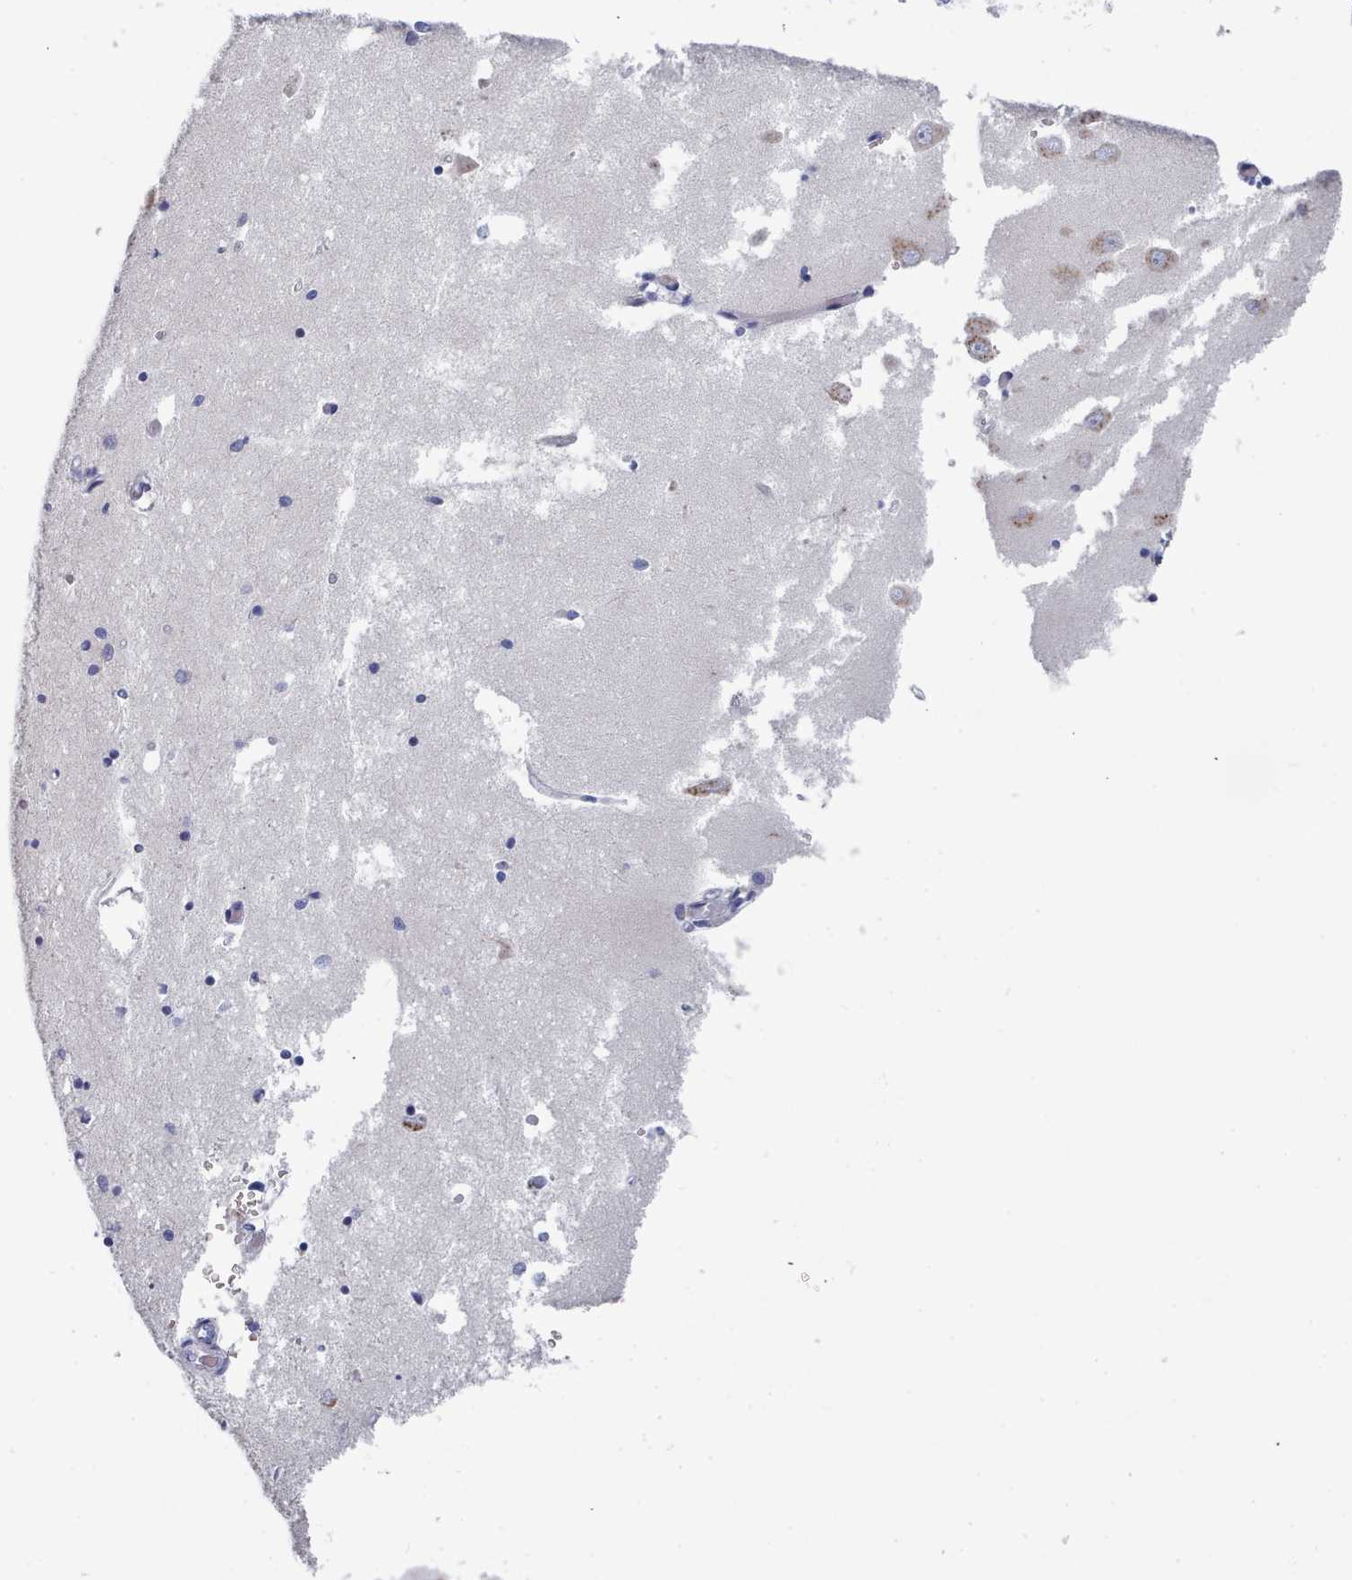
{"staining": {"intensity": "negative", "quantity": "none", "location": "none"}, "tissue": "hippocampus", "cell_type": "Glial cells", "image_type": "normal", "snomed": [{"axis": "morphology", "description": "Normal tissue, NOS"}, {"axis": "topography", "description": "Hippocampus"}], "caption": "An IHC micrograph of normal hippocampus is shown. There is no staining in glial cells of hippocampus.", "gene": "ENSG00000285188", "patient": {"sex": "male", "age": 70}}